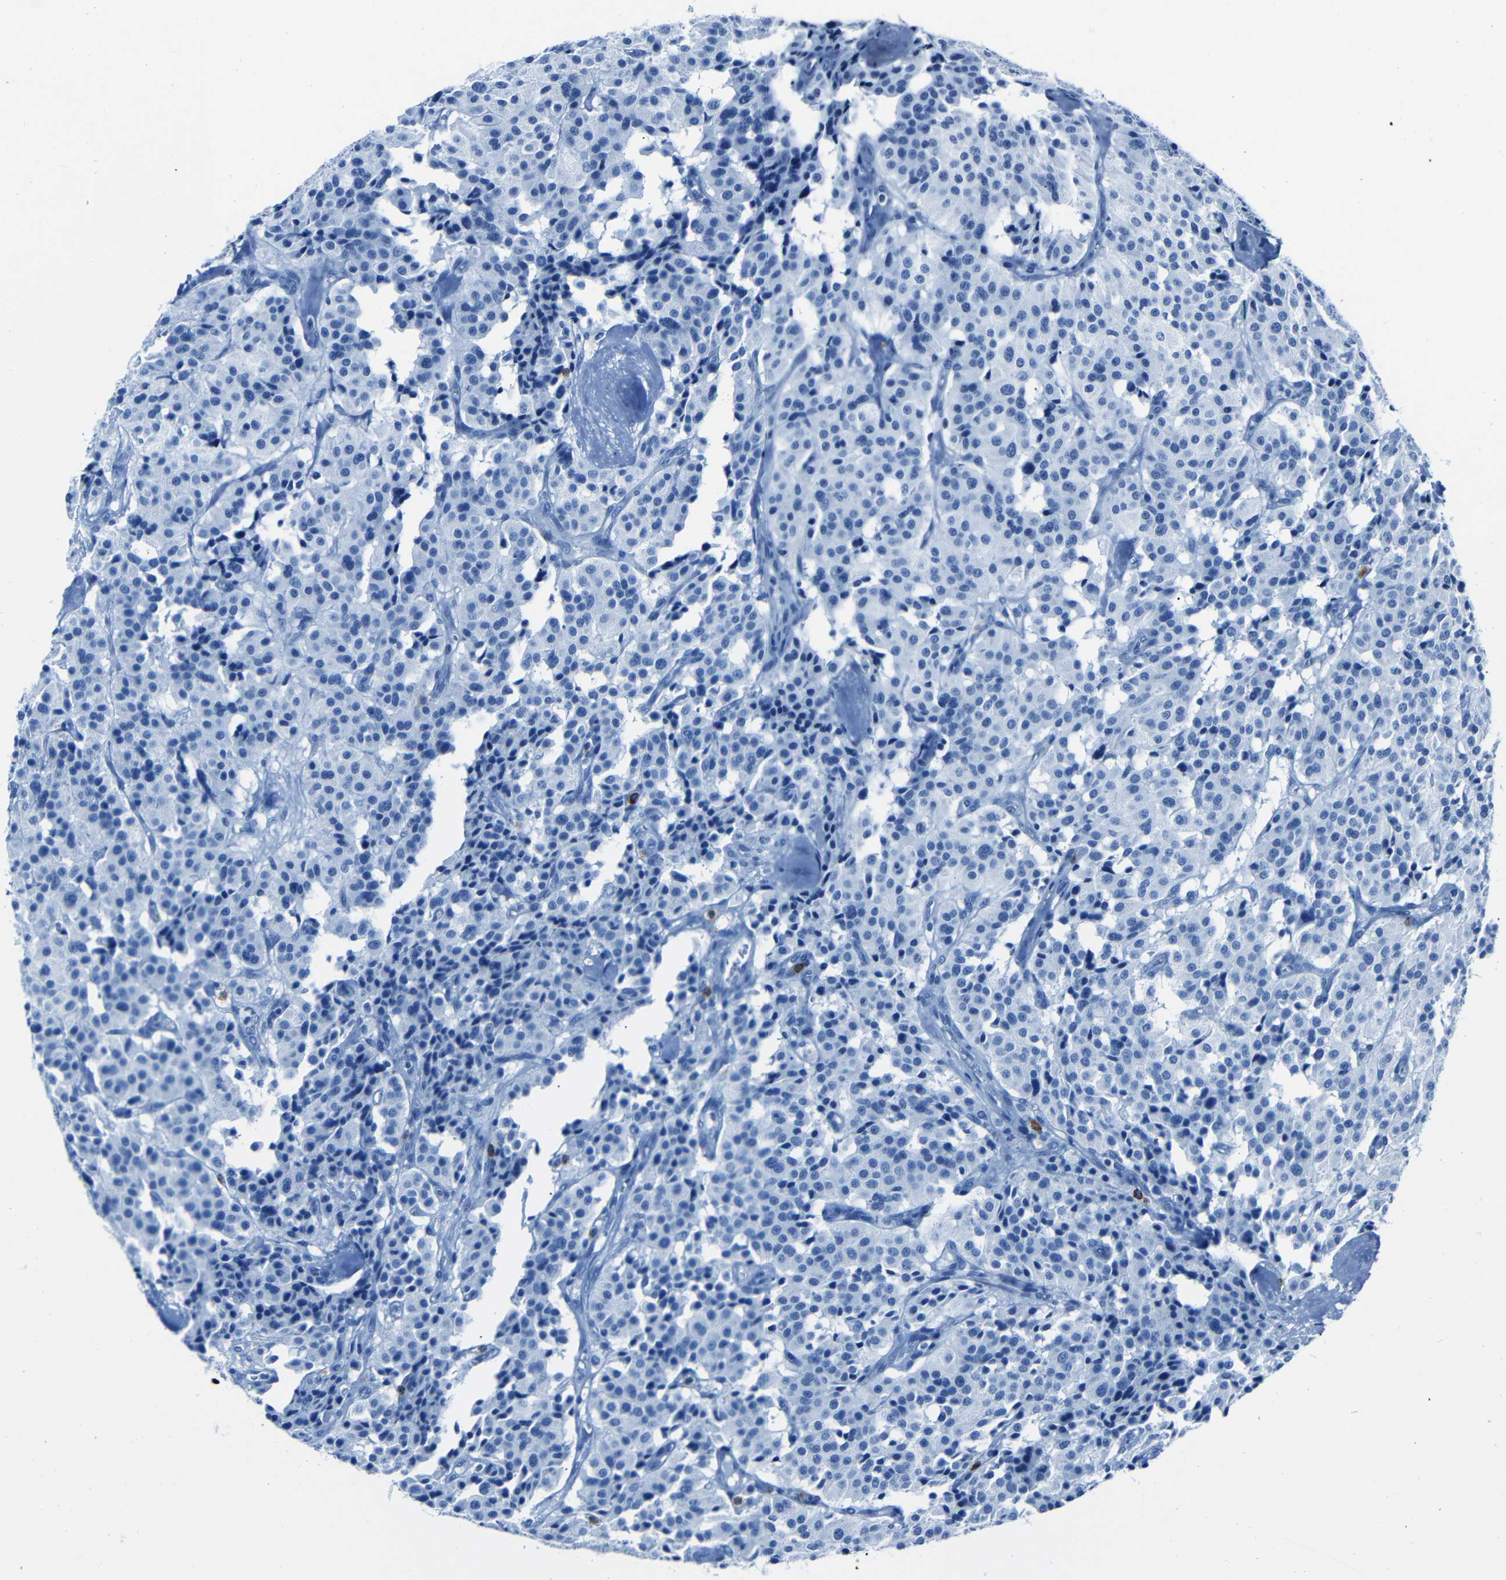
{"staining": {"intensity": "negative", "quantity": "none", "location": "none"}, "tissue": "carcinoid", "cell_type": "Tumor cells", "image_type": "cancer", "snomed": [{"axis": "morphology", "description": "Carcinoid, malignant, NOS"}, {"axis": "topography", "description": "Lung"}], "caption": "A micrograph of human carcinoid (malignant) is negative for staining in tumor cells.", "gene": "CLDN11", "patient": {"sex": "male", "age": 30}}